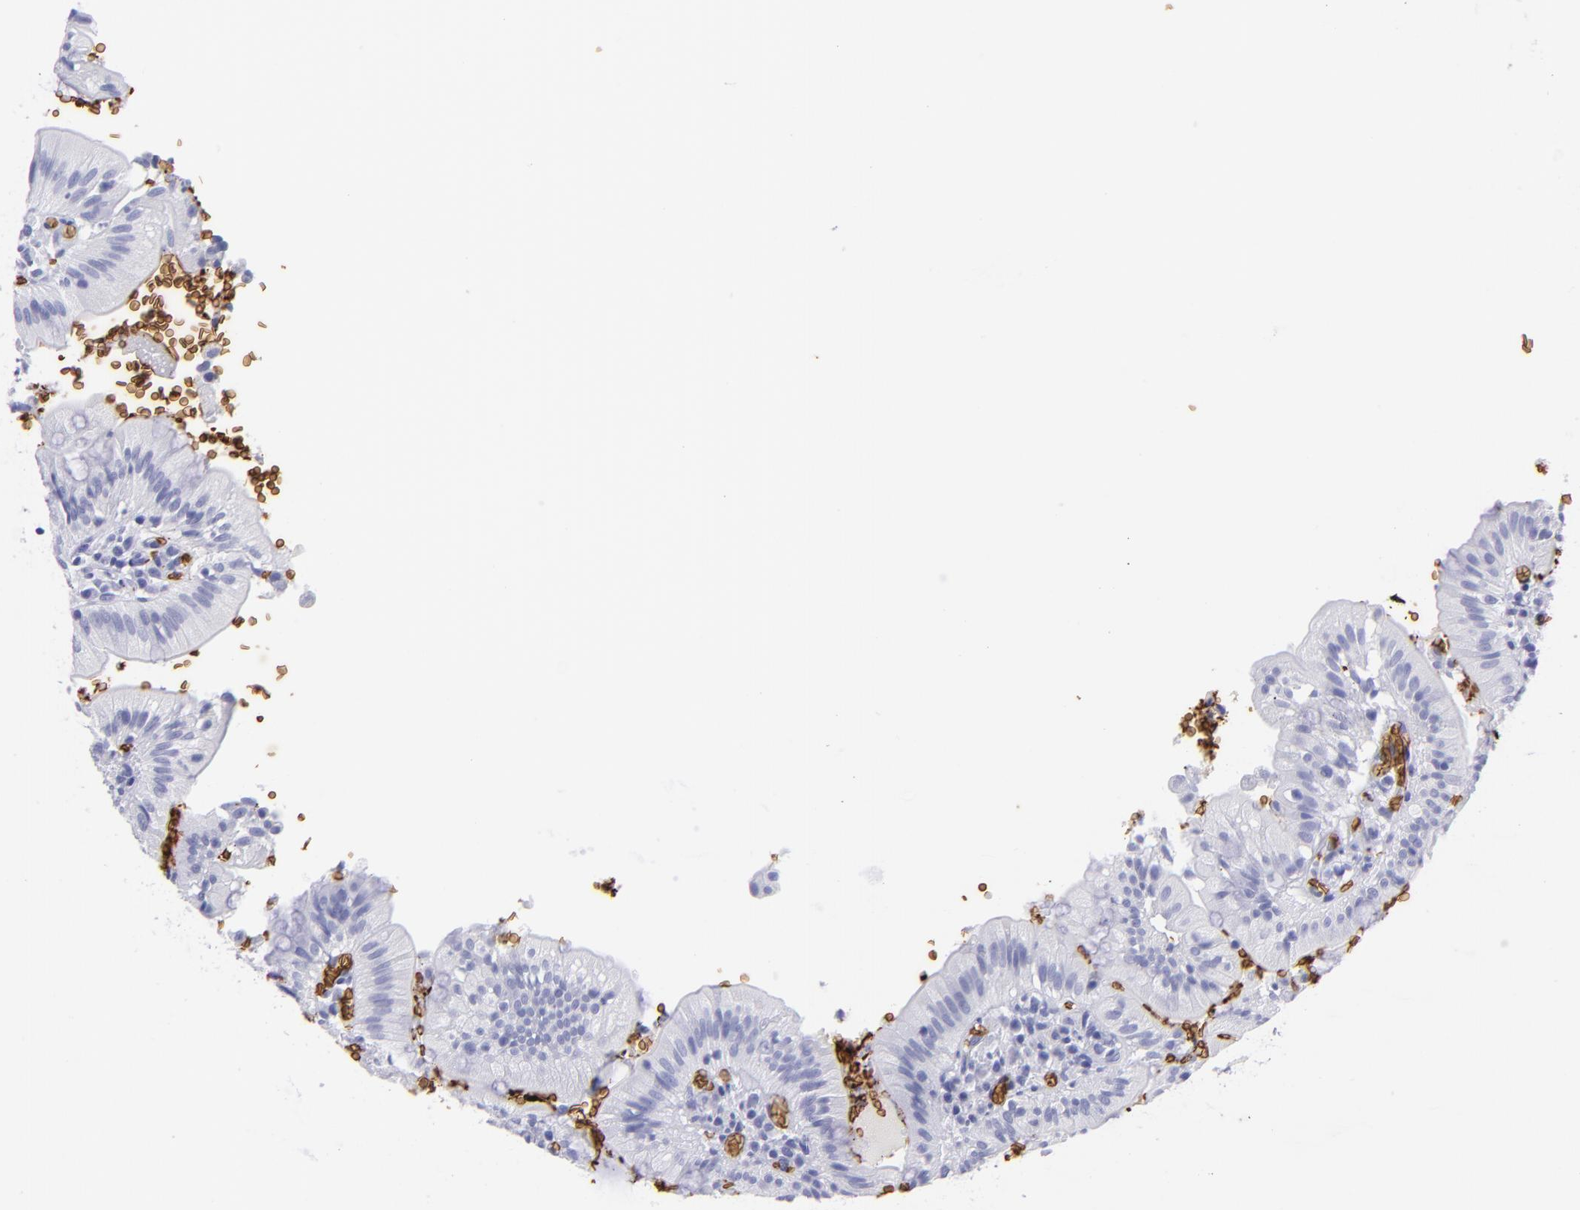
{"staining": {"intensity": "negative", "quantity": "none", "location": "none"}, "tissue": "small intestine", "cell_type": "Glandular cells", "image_type": "normal", "snomed": [{"axis": "morphology", "description": "Normal tissue, NOS"}, {"axis": "topography", "description": "Small intestine"}], "caption": "Immunohistochemistry (IHC) of unremarkable human small intestine shows no positivity in glandular cells. (IHC, brightfield microscopy, high magnification).", "gene": "GYPA", "patient": {"sex": "male", "age": 71}}